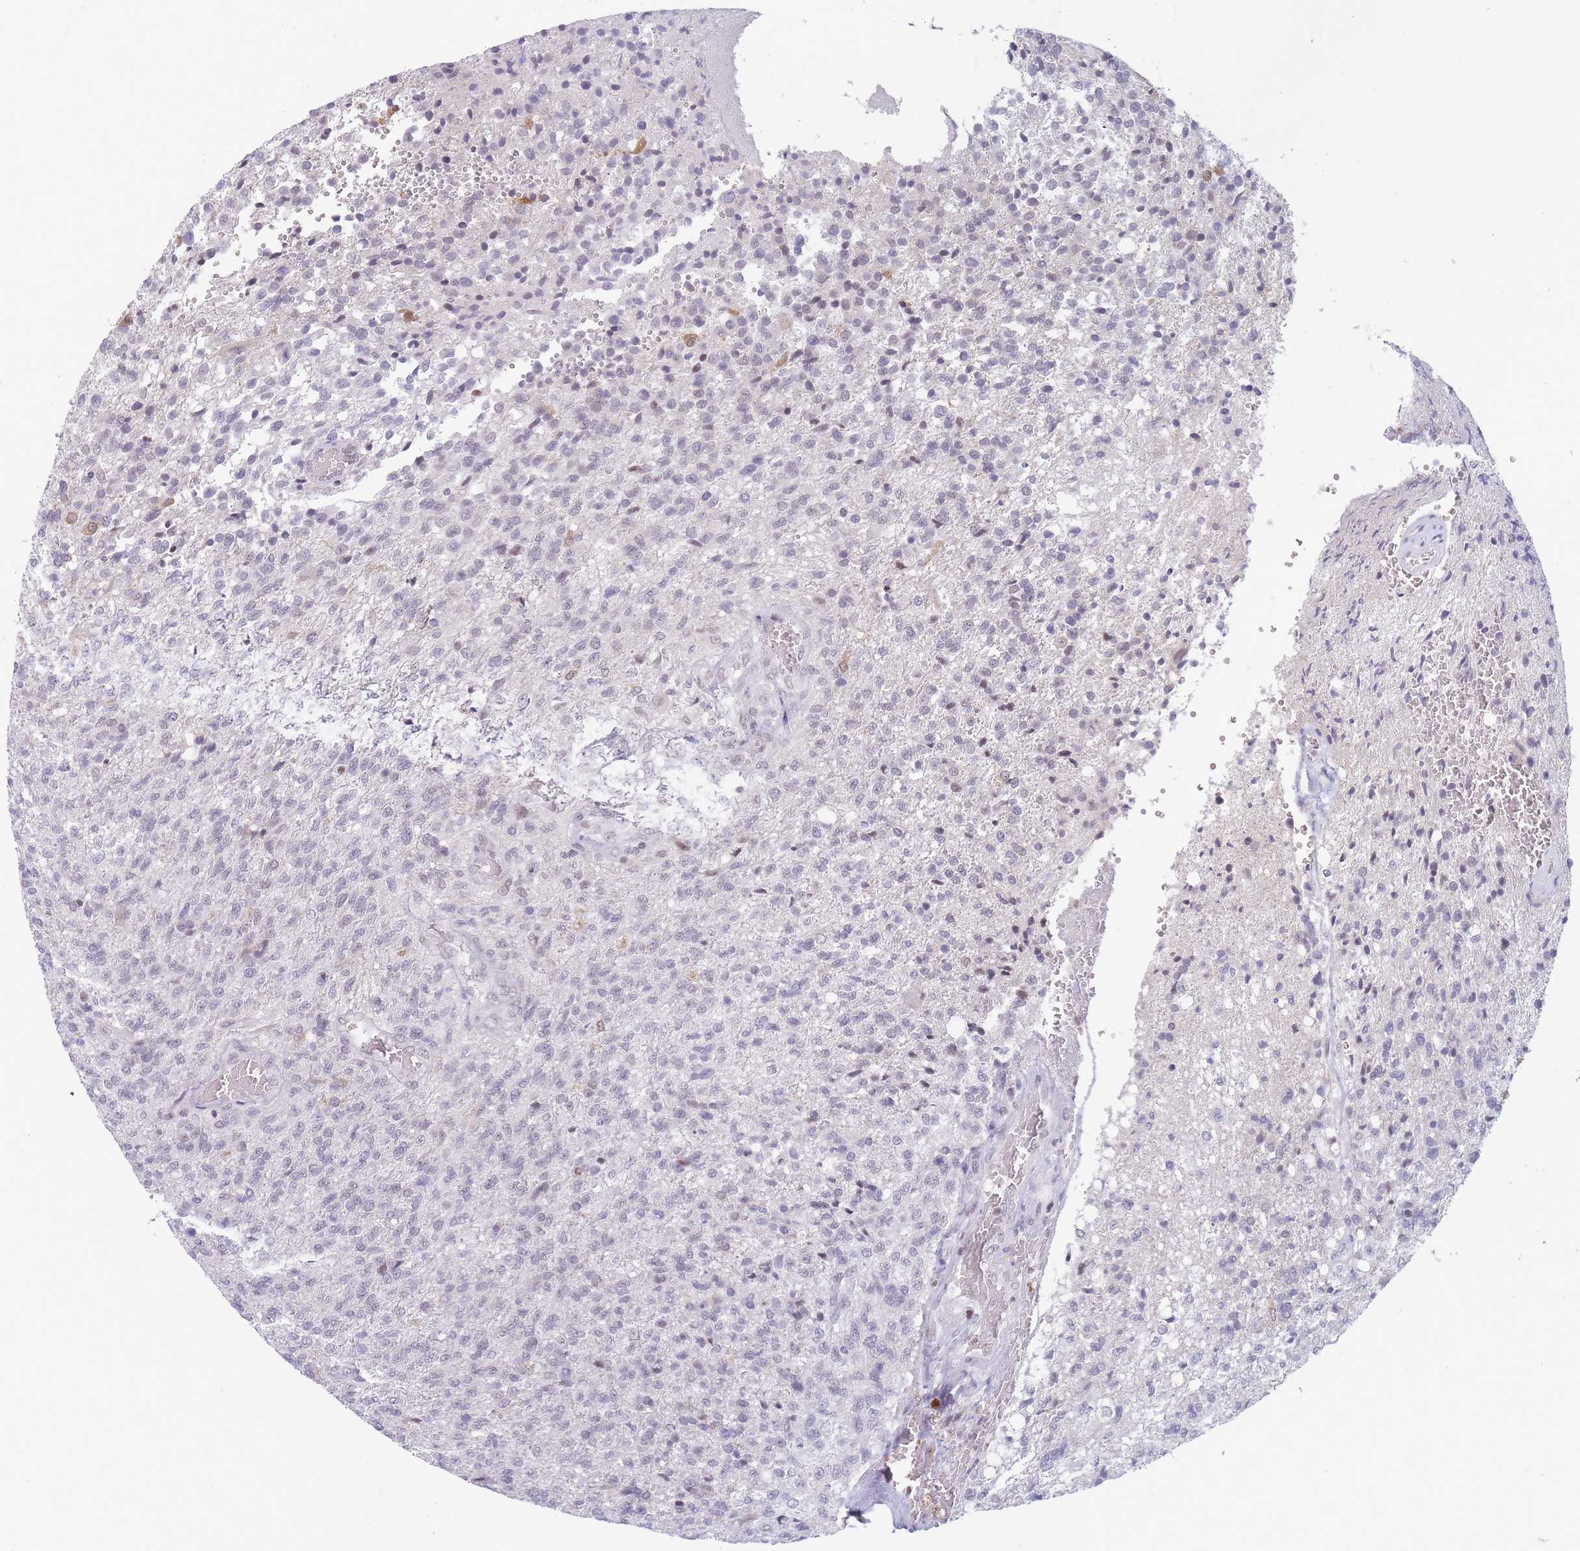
{"staining": {"intensity": "negative", "quantity": "none", "location": "none"}, "tissue": "glioma", "cell_type": "Tumor cells", "image_type": "cancer", "snomed": [{"axis": "morphology", "description": "Glioma, malignant, High grade"}, {"axis": "topography", "description": "Brain"}], "caption": "Human malignant glioma (high-grade) stained for a protein using IHC displays no staining in tumor cells.", "gene": "ARID3B", "patient": {"sex": "male", "age": 56}}